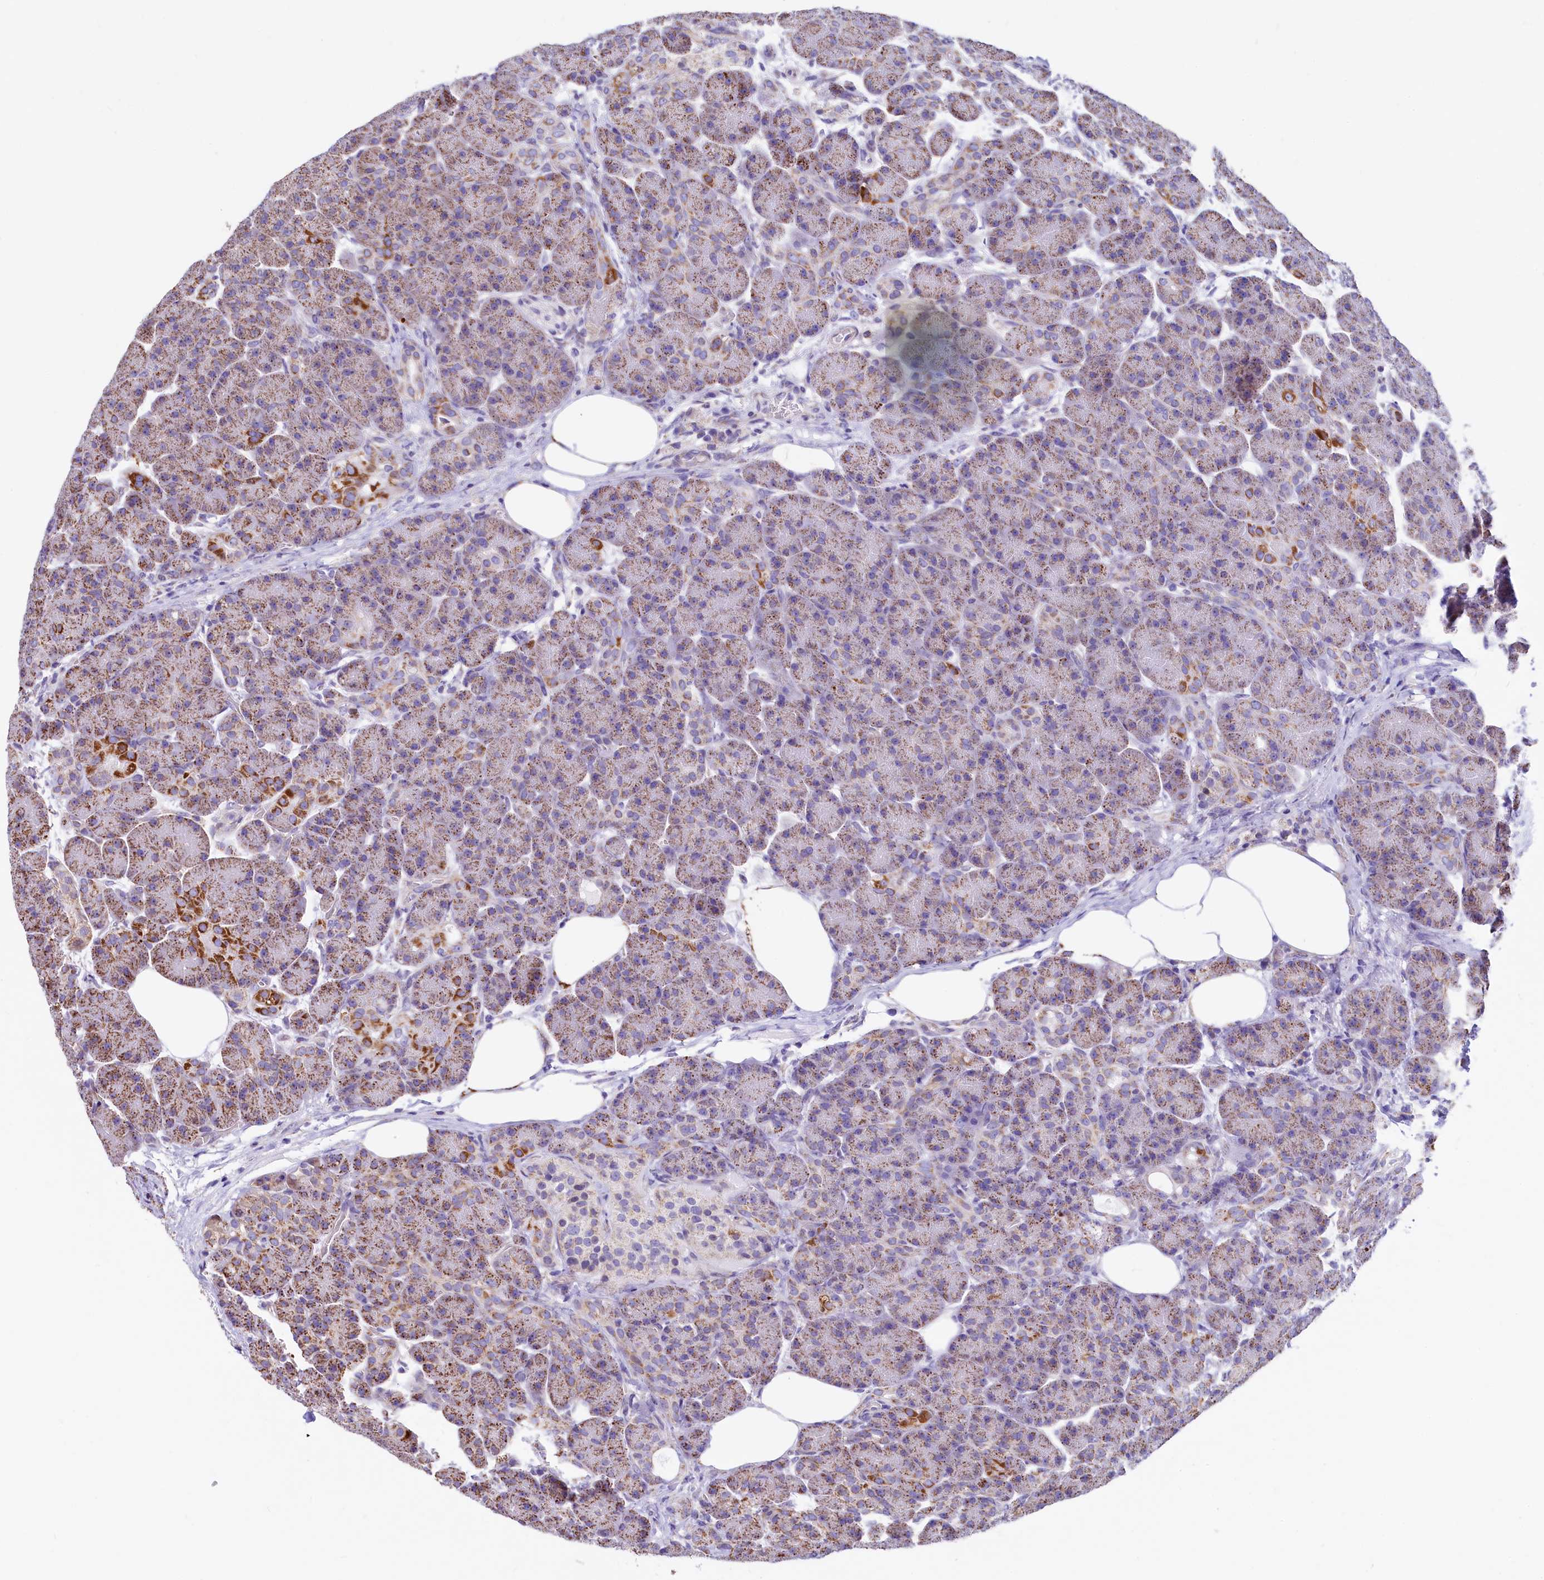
{"staining": {"intensity": "moderate", "quantity": "25%-75%", "location": "cytoplasmic/membranous"}, "tissue": "pancreas", "cell_type": "Exocrine glandular cells", "image_type": "normal", "snomed": [{"axis": "morphology", "description": "Normal tissue, NOS"}, {"axis": "topography", "description": "Pancreas"}], "caption": "This photomicrograph displays immunohistochemistry (IHC) staining of unremarkable human pancreas, with medium moderate cytoplasmic/membranous positivity in about 25%-75% of exocrine glandular cells.", "gene": "VWCE", "patient": {"sex": "male", "age": 63}}